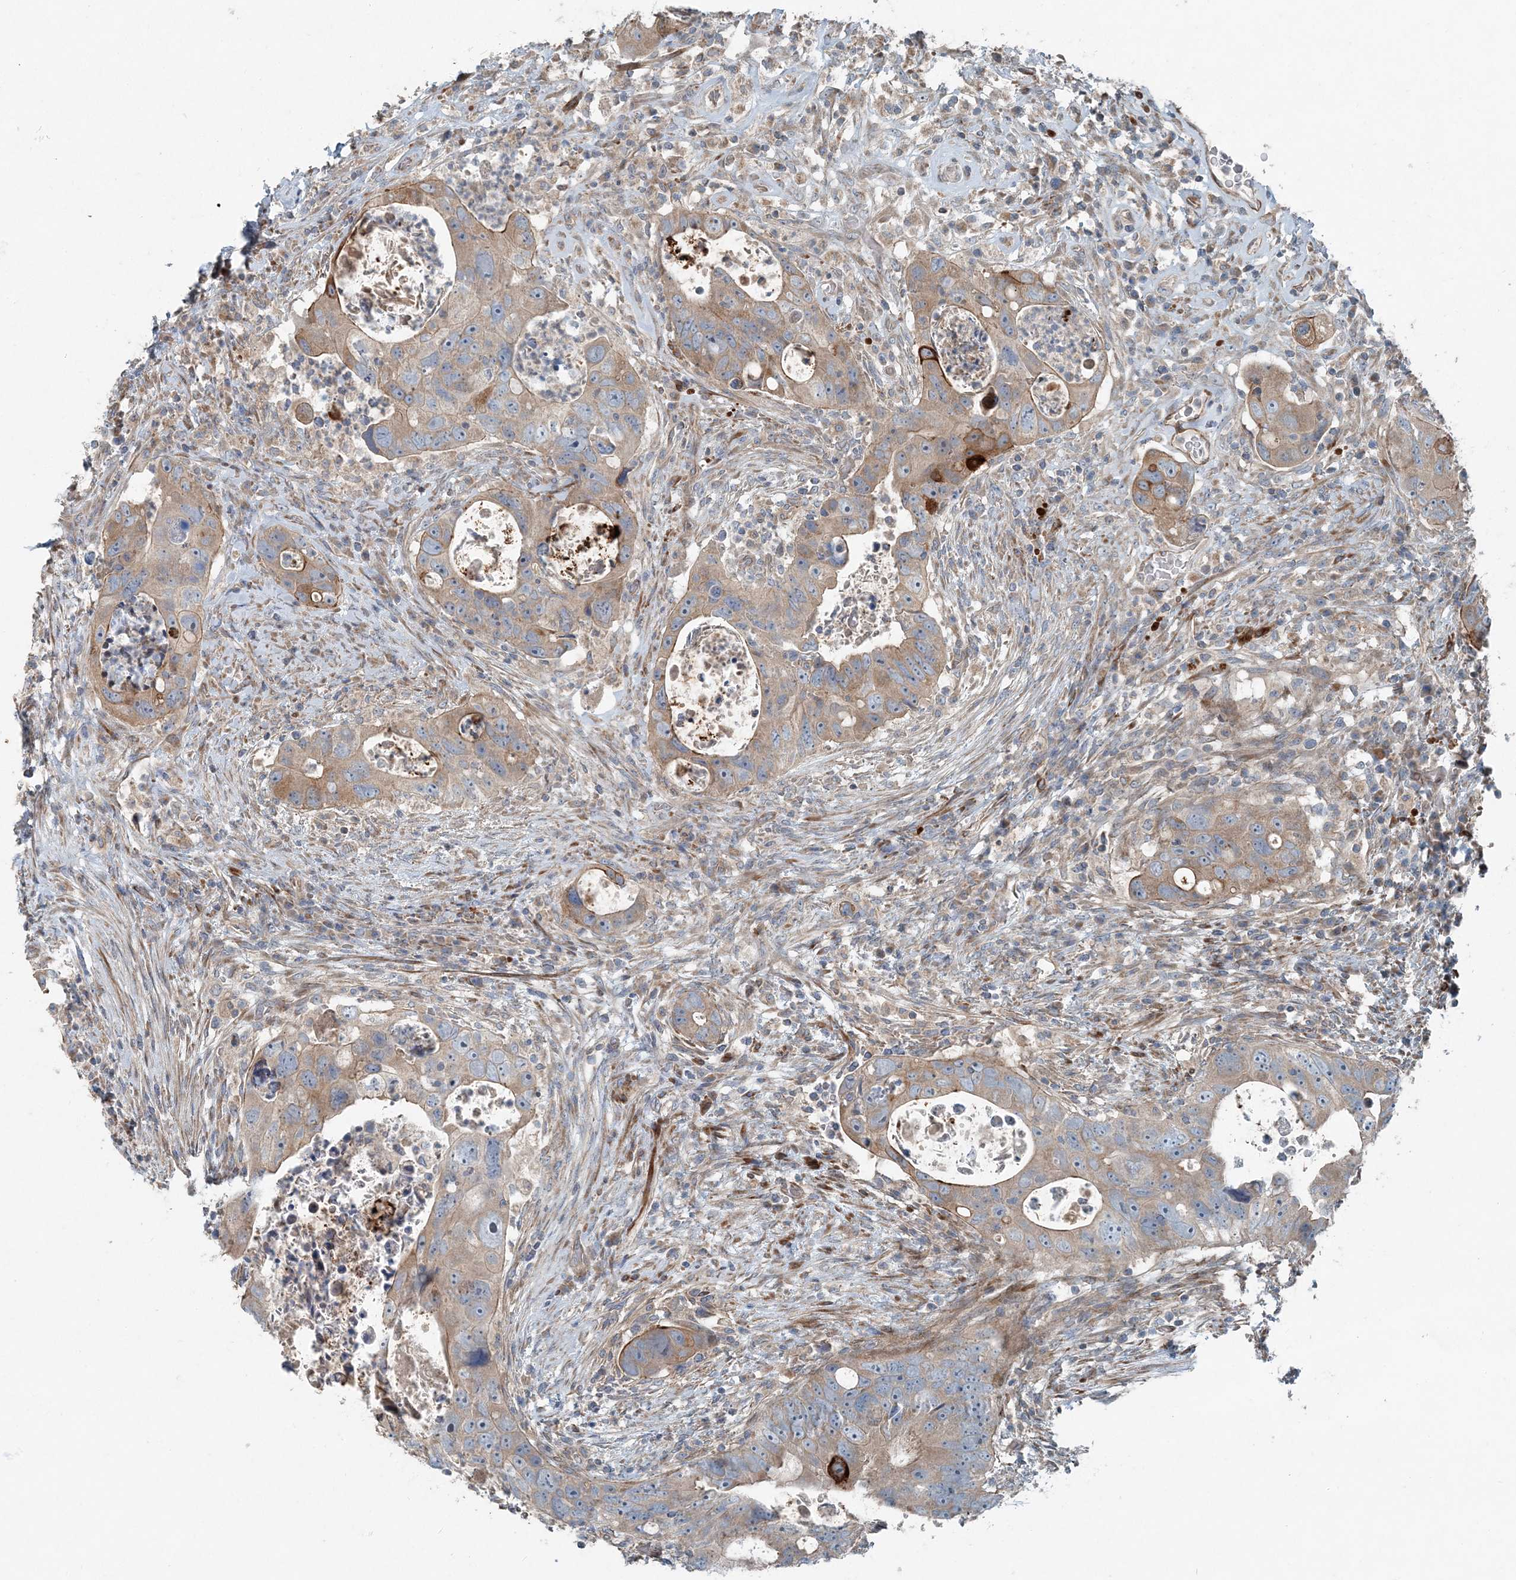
{"staining": {"intensity": "moderate", "quantity": ">75%", "location": "cytoplasmic/membranous"}, "tissue": "colorectal cancer", "cell_type": "Tumor cells", "image_type": "cancer", "snomed": [{"axis": "morphology", "description": "Adenocarcinoma, NOS"}, {"axis": "topography", "description": "Rectum"}], "caption": "Colorectal cancer (adenocarcinoma) stained with a brown dye shows moderate cytoplasmic/membranous positive expression in approximately >75% of tumor cells.", "gene": "INTU", "patient": {"sex": "male", "age": 59}}